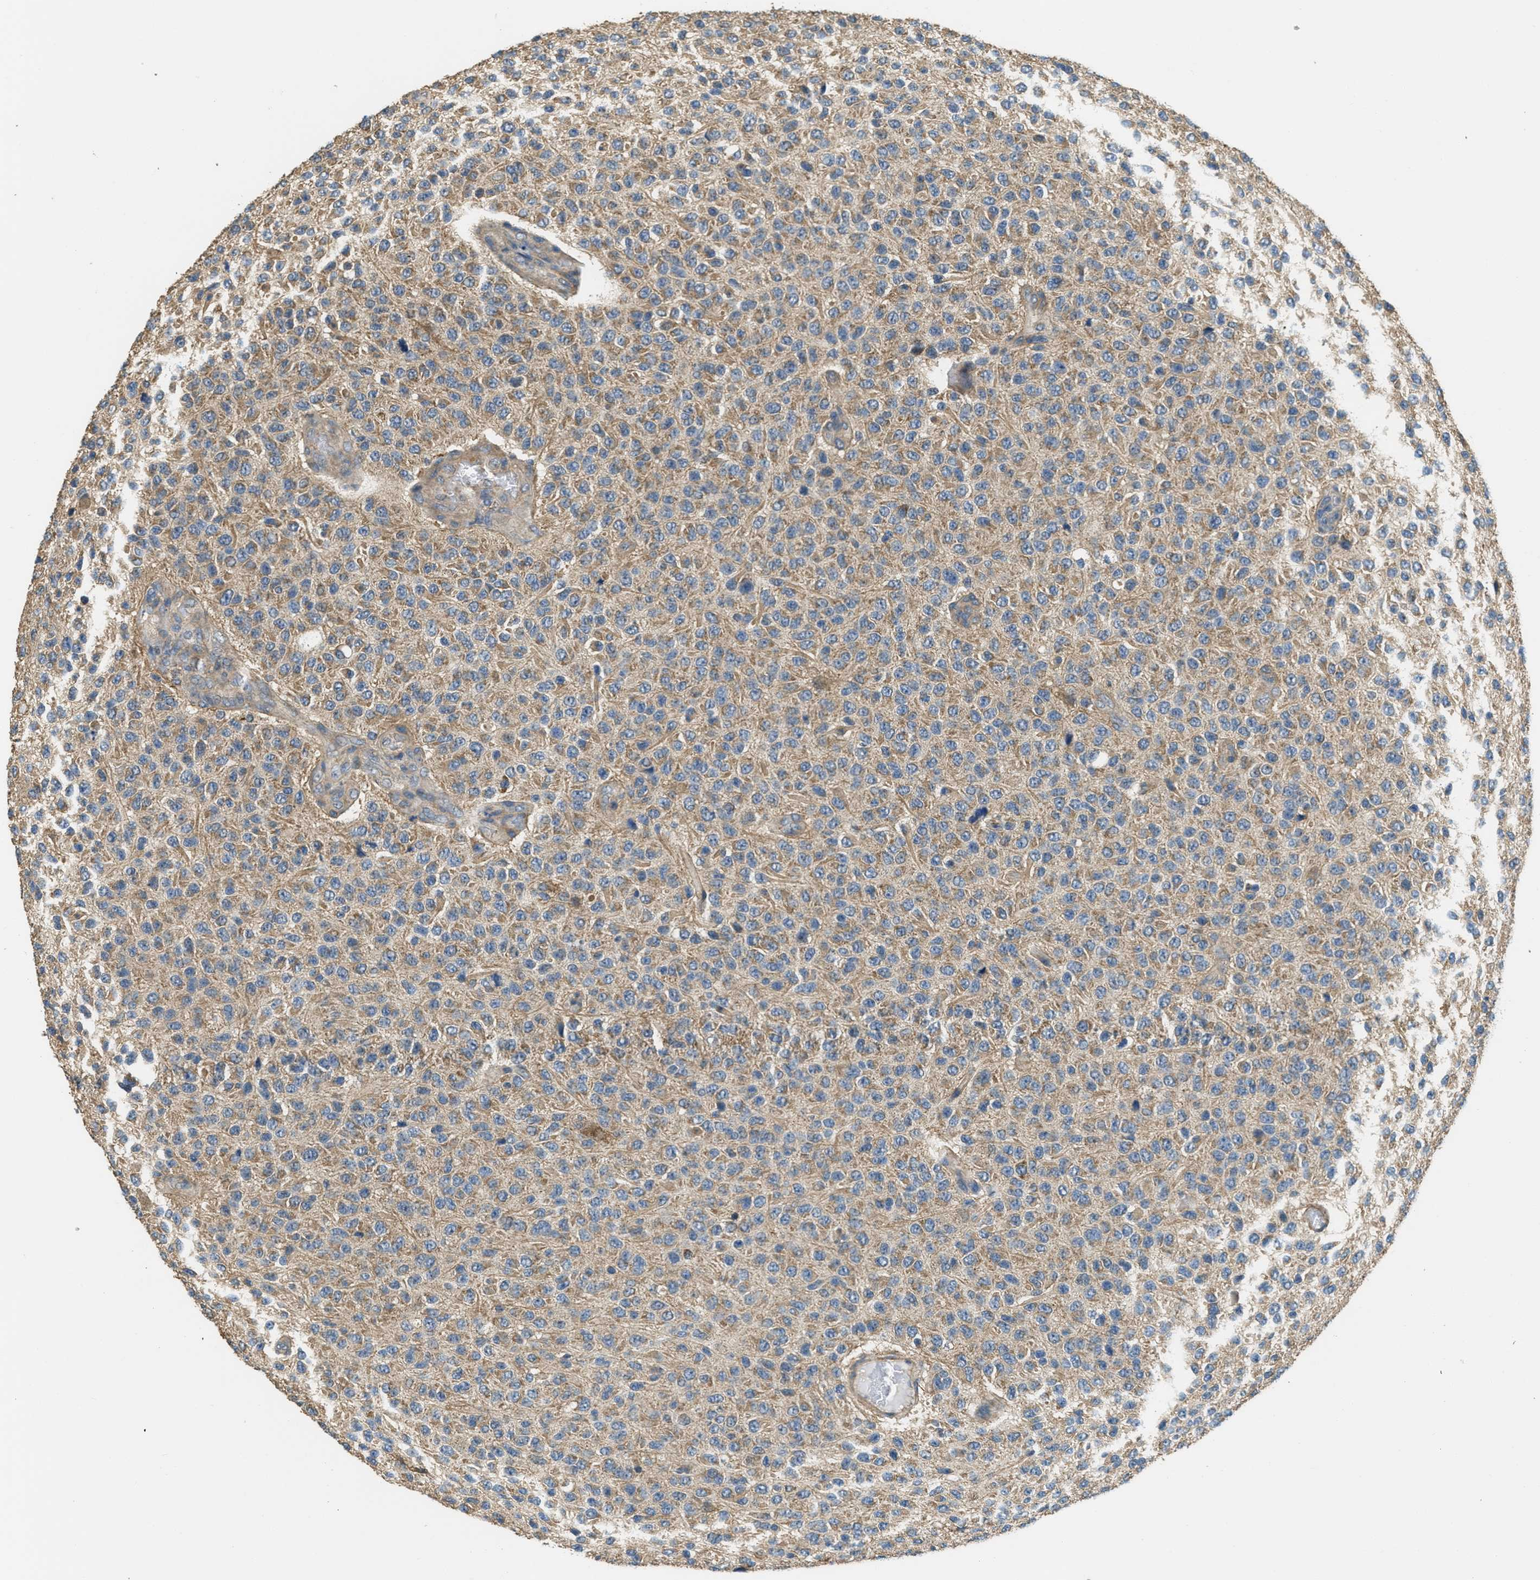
{"staining": {"intensity": "weak", "quantity": ">75%", "location": "cytoplasmic/membranous"}, "tissue": "glioma", "cell_type": "Tumor cells", "image_type": "cancer", "snomed": [{"axis": "morphology", "description": "Glioma, malignant, High grade"}, {"axis": "topography", "description": "pancreas cauda"}], "caption": "Immunohistochemical staining of human high-grade glioma (malignant) shows low levels of weak cytoplasmic/membranous positivity in about >75% of tumor cells.", "gene": "THBS2", "patient": {"sex": "male", "age": 60}}